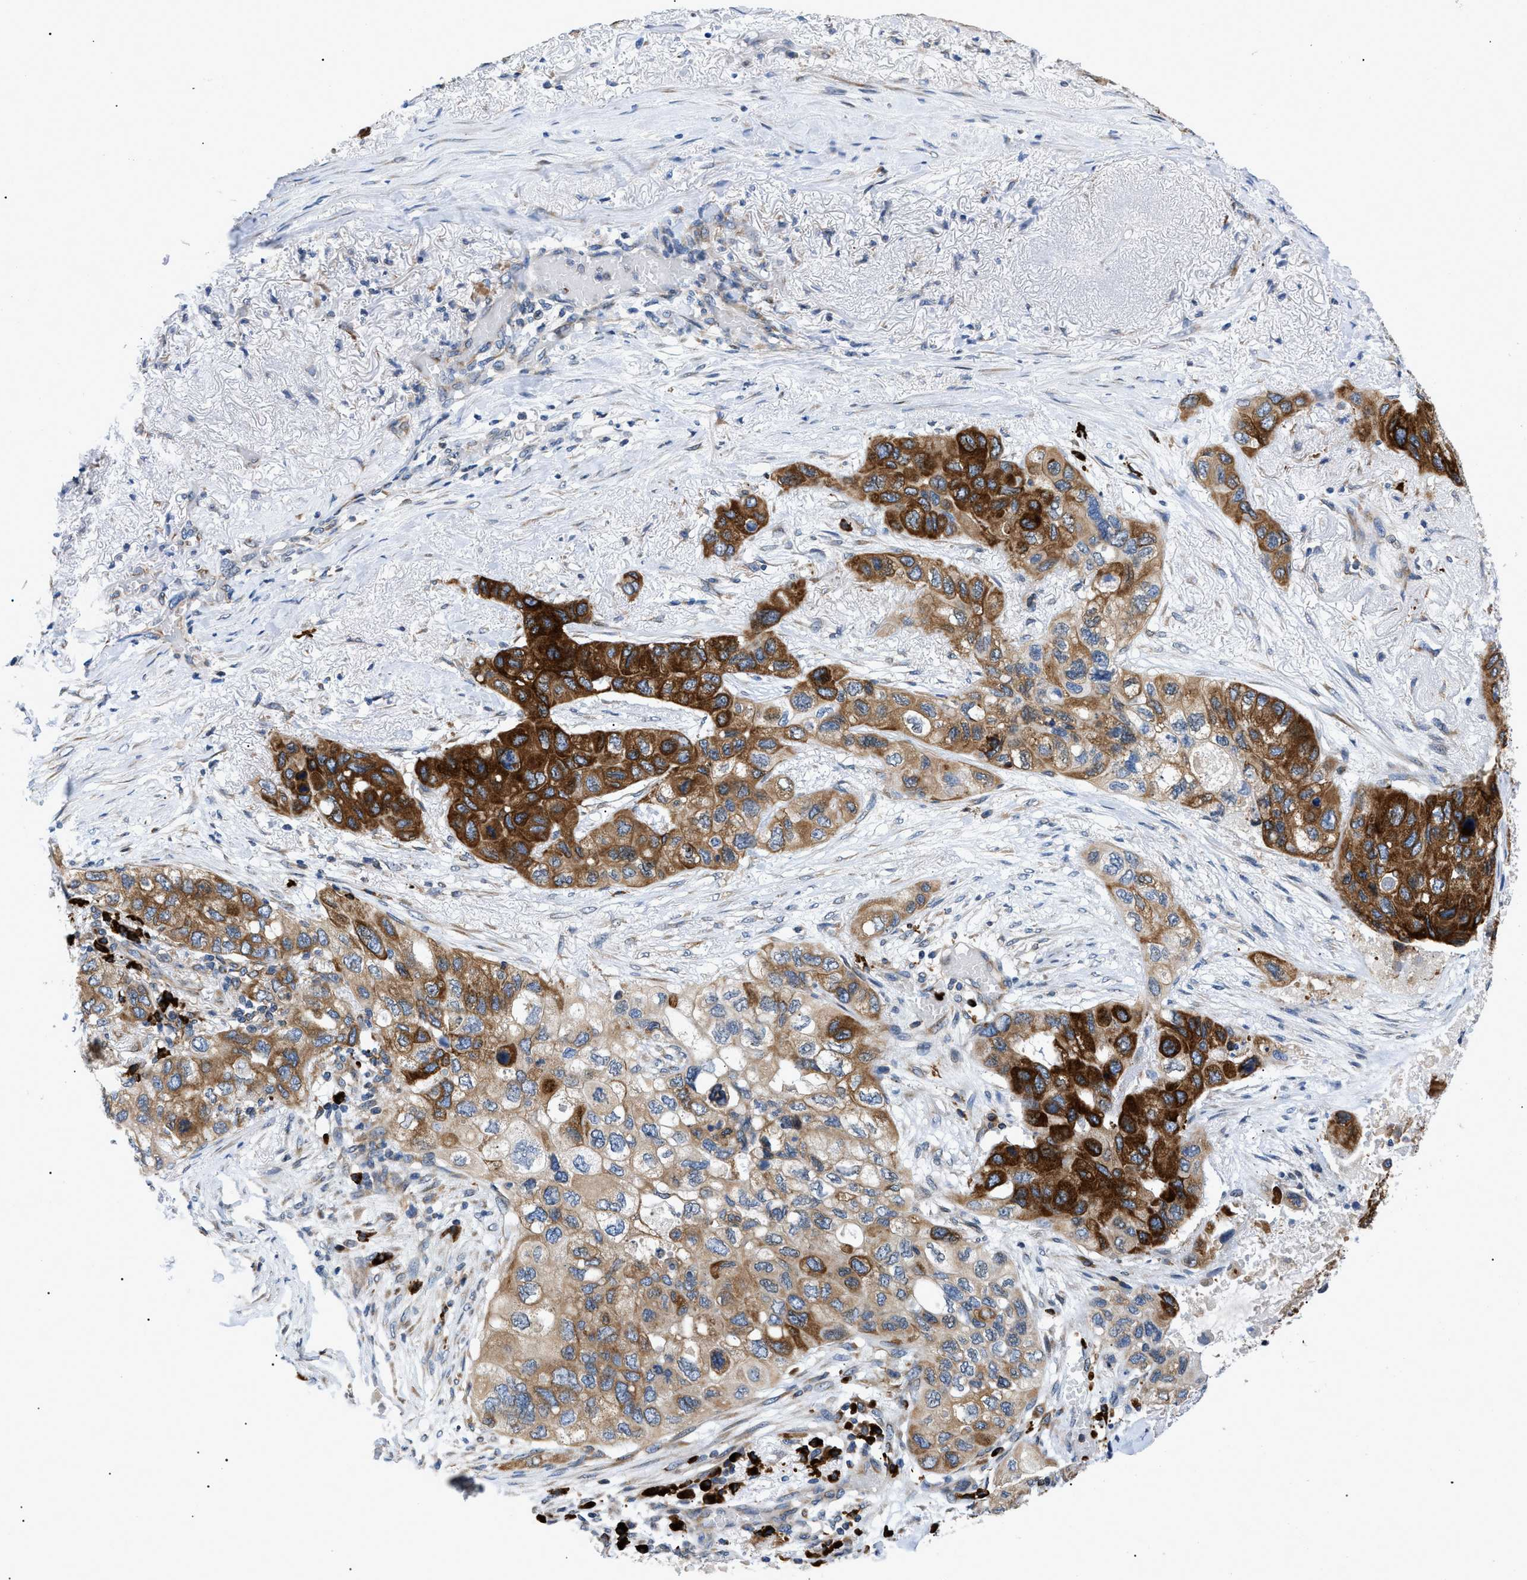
{"staining": {"intensity": "strong", "quantity": ">75%", "location": "cytoplasmic/membranous"}, "tissue": "lung cancer", "cell_type": "Tumor cells", "image_type": "cancer", "snomed": [{"axis": "morphology", "description": "Squamous cell carcinoma, NOS"}, {"axis": "topography", "description": "Lung"}], "caption": "A histopathology image showing strong cytoplasmic/membranous expression in about >75% of tumor cells in lung squamous cell carcinoma, as visualized by brown immunohistochemical staining.", "gene": "DERL1", "patient": {"sex": "female", "age": 73}}